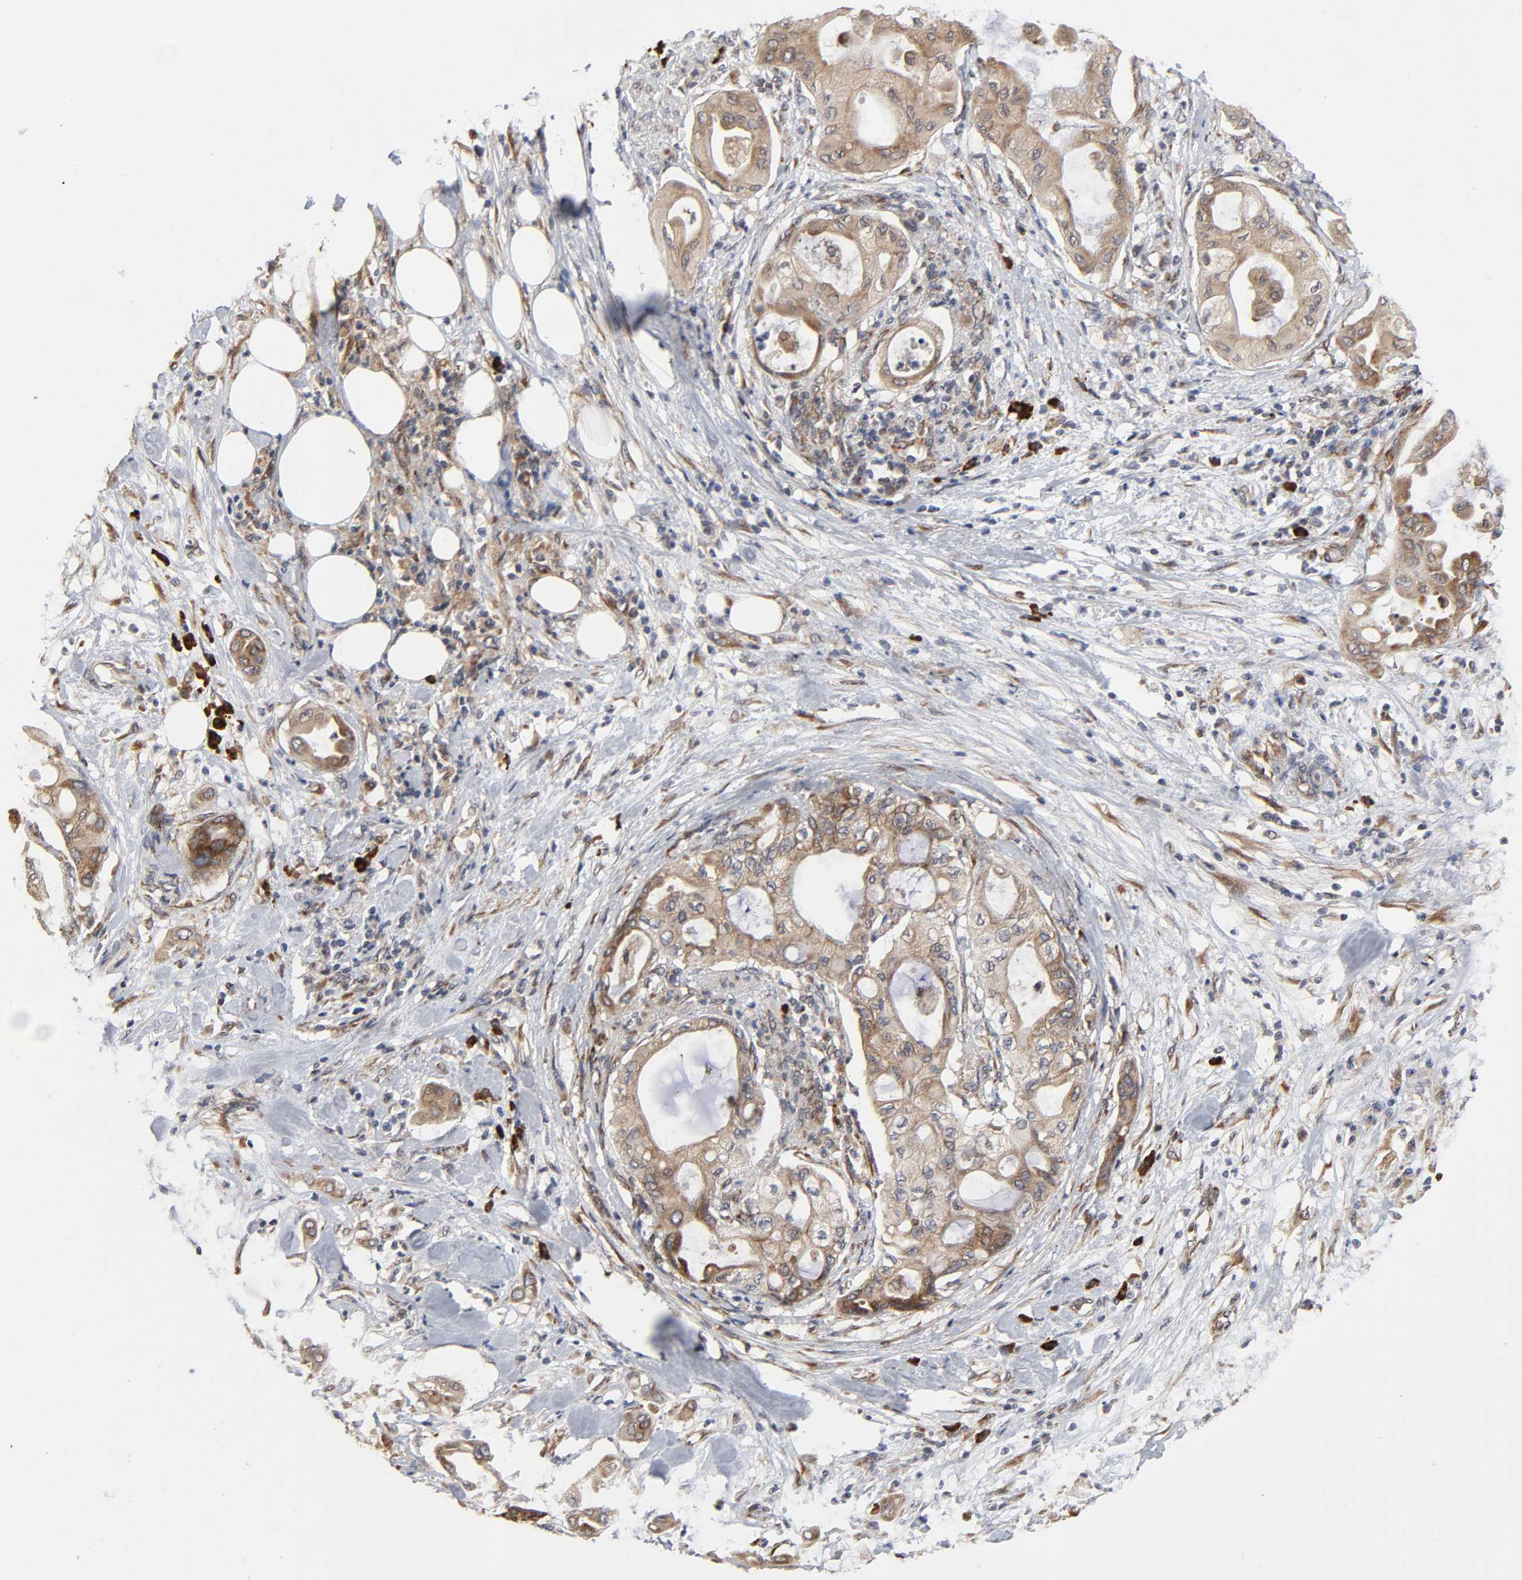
{"staining": {"intensity": "moderate", "quantity": ">75%", "location": "cytoplasmic/membranous"}, "tissue": "pancreatic cancer", "cell_type": "Tumor cells", "image_type": "cancer", "snomed": [{"axis": "morphology", "description": "Adenocarcinoma, NOS"}, {"axis": "morphology", "description": "Adenocarcinoma, metastatic, NOS"}, {"axis": "topography", "description": "Lymph node"}, {"axis": "topography", "description": "Pancreas"}, {"axis": "topography", "description": "Duodenum"}], "caption": "The histopathology image reveals staining of adenocarcinoma (pancreatic), revealing moderate cytoplasmic/membranous protein positivity (brown color) within tumor cells.", "gene": "SLC30A9", "patient": {"sex": "female", "age": 64}}